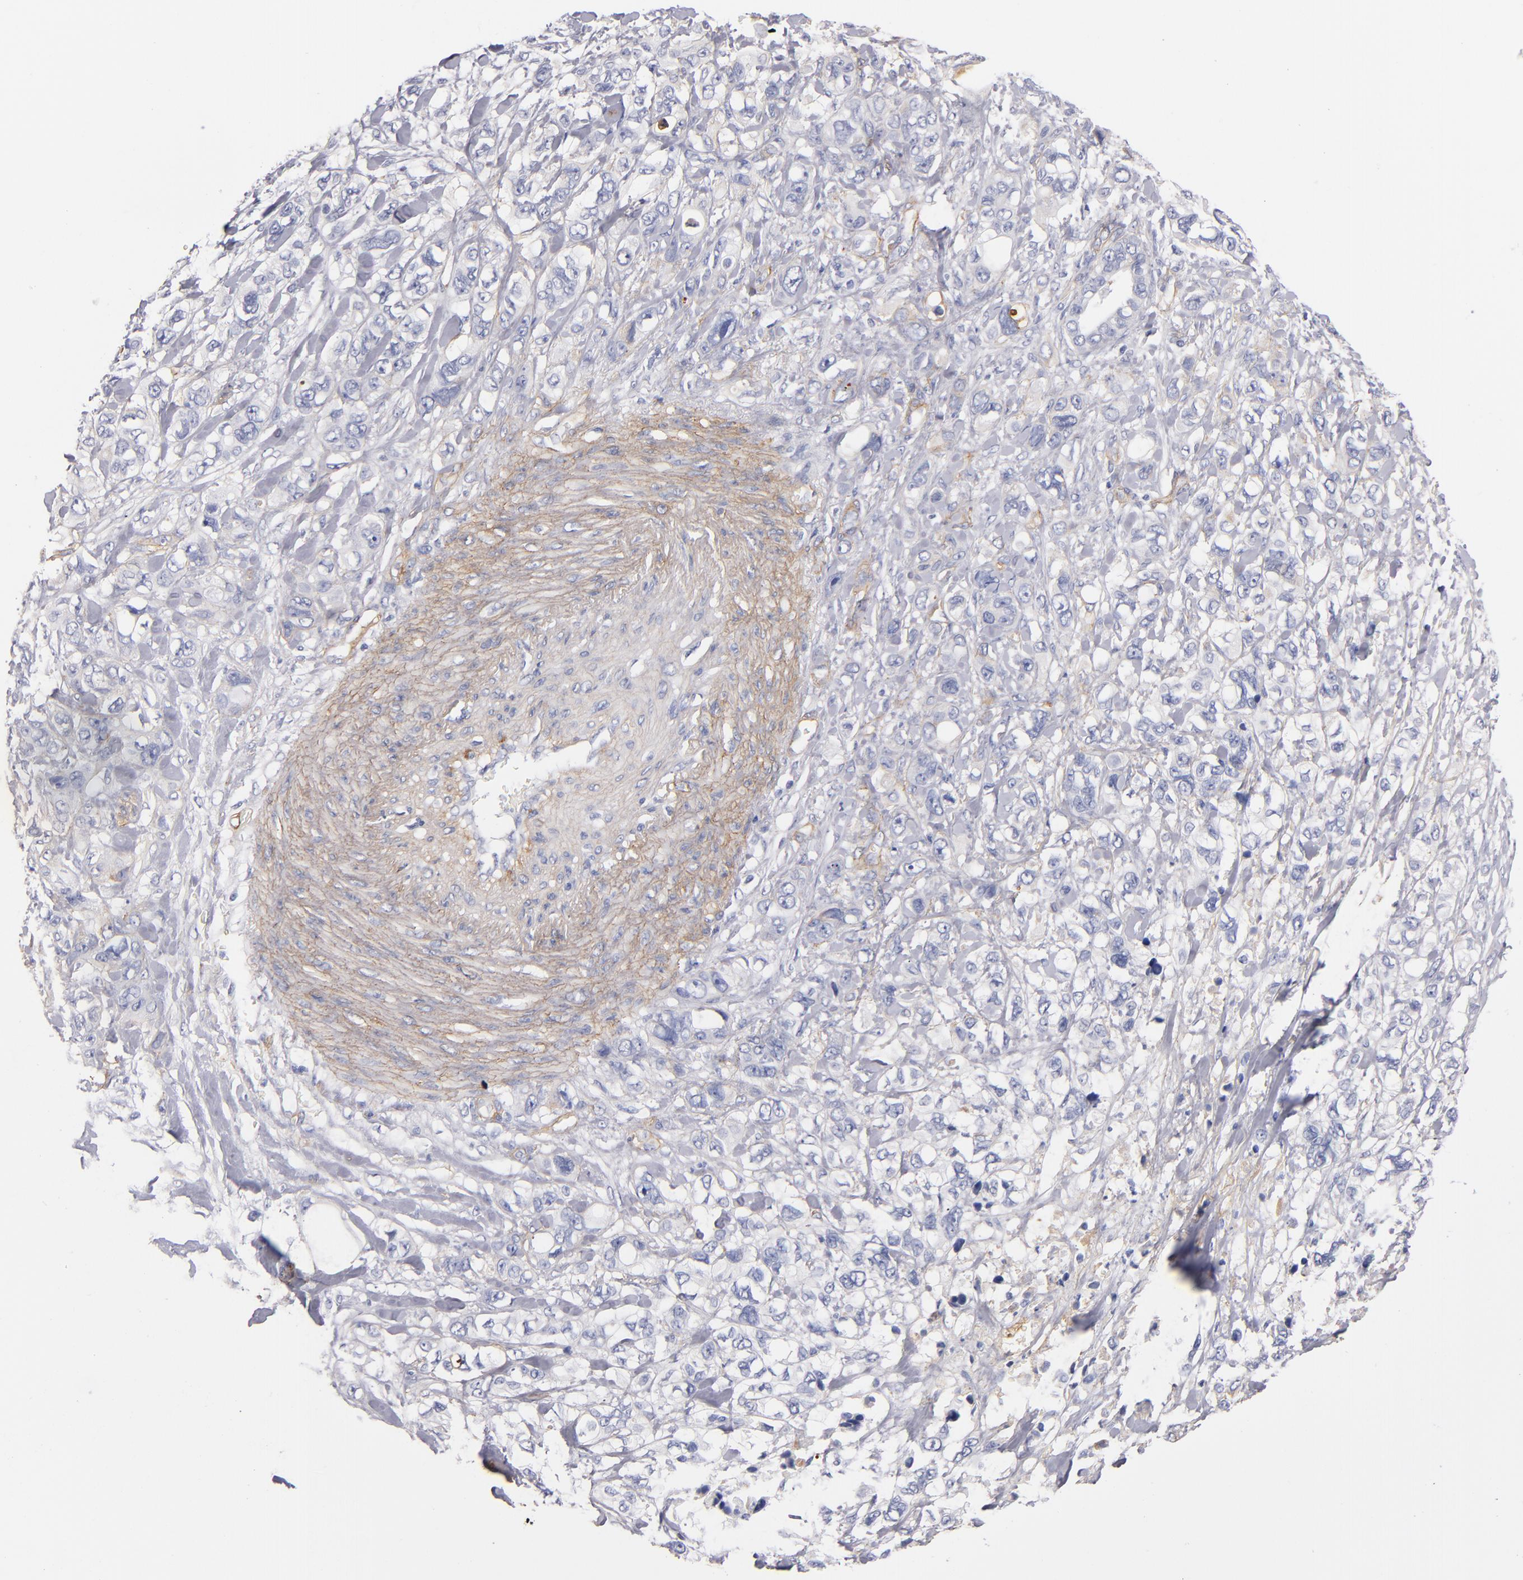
{"staining": {"intensity": "weak", "quantity": "<25%", "location": "cytoplasmic/membranous"}, "tissue": "stomach cancer", "cell_type": "Tumor cells", "image_type": "cancer", "snomed": [{"axis": "morphology", "description": "Adenocarcinoma, NOS"}, {"axis": "topography", "description": "Stomach, upper"}], "caption": "Human stomach cancer (adenocarcinoma) stained for a protein using IHC demonstrates no expression in tumor cells.", "gene": "LAMC1", "patient": {"sex": "male", "age": 47}}